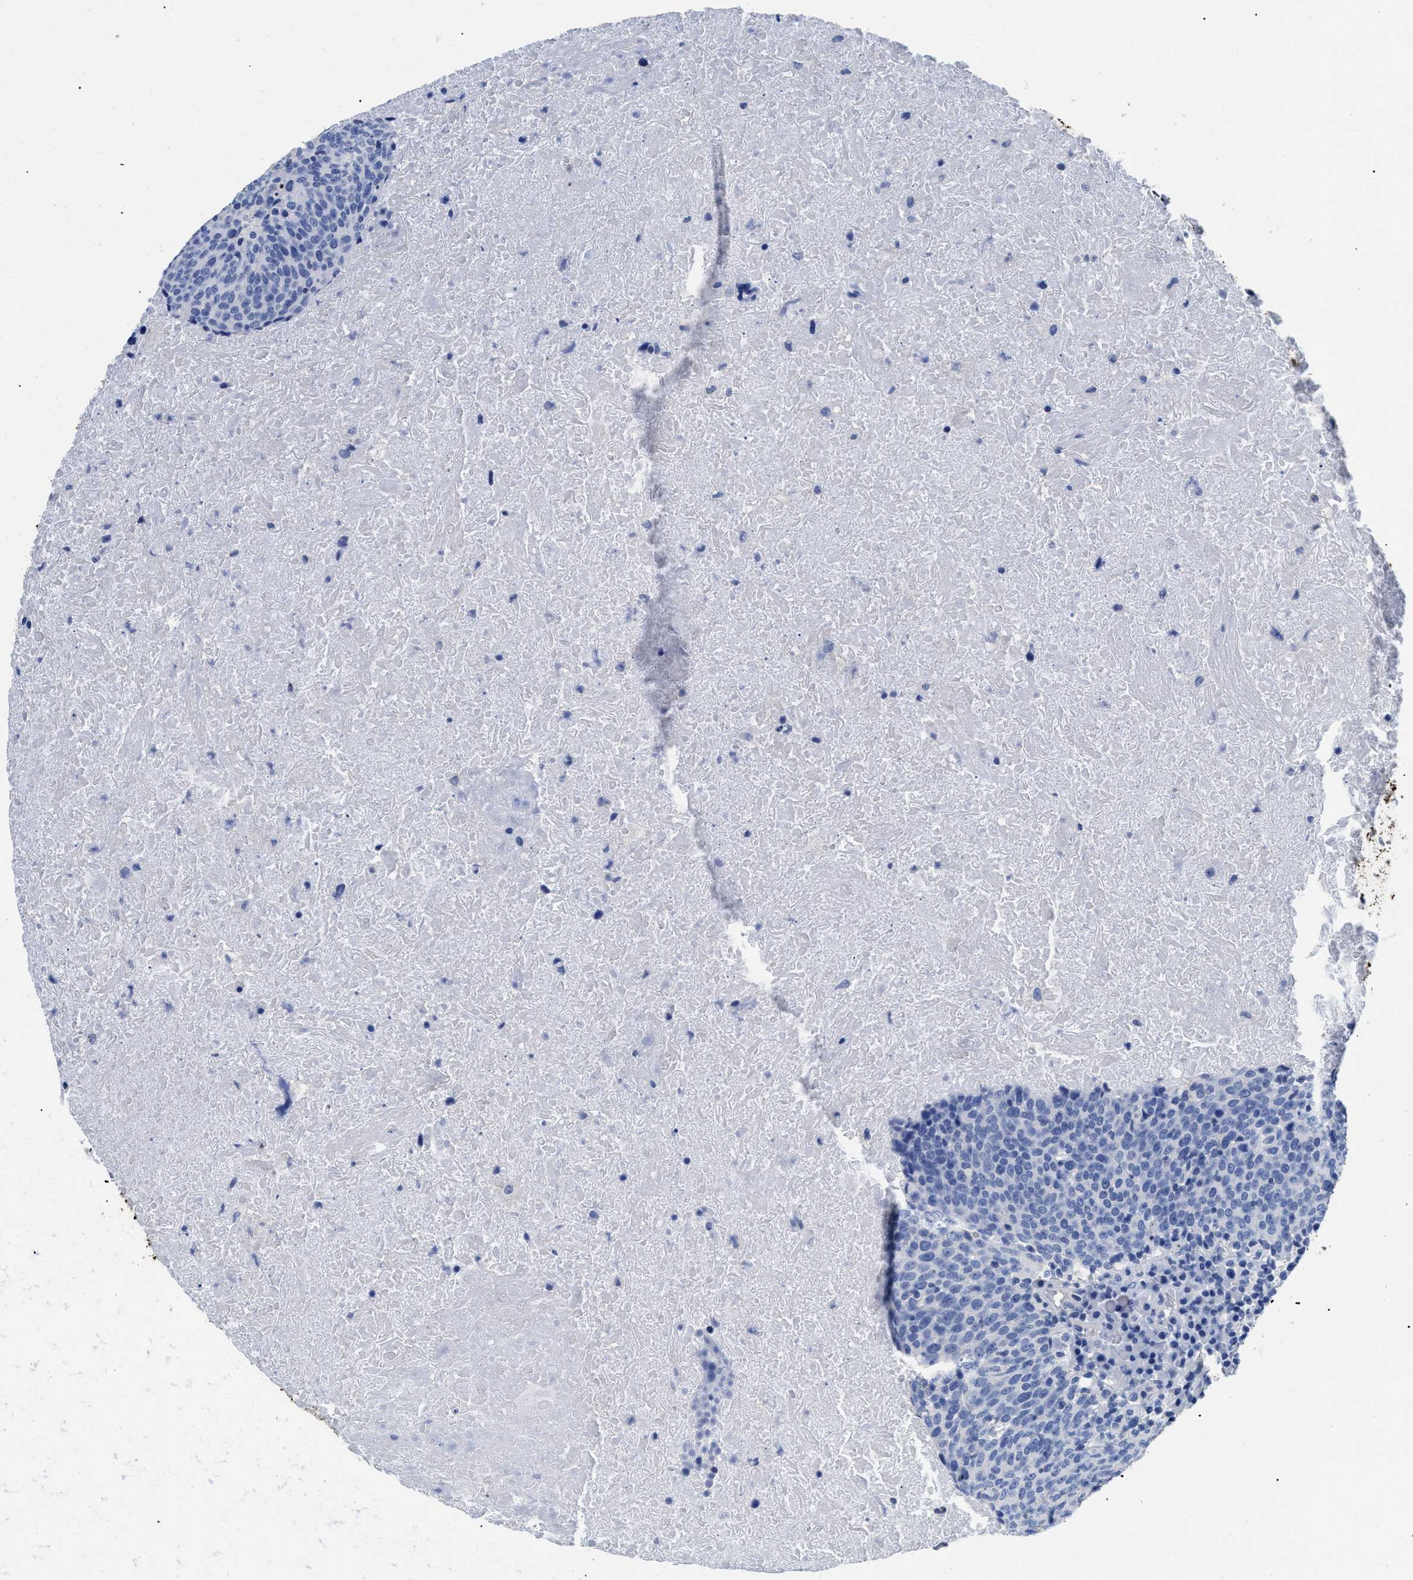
{"staining": {"intensity": "negative", "quantity": "none", "location": "none"}, "tissue": "head and neck cancer", "cell_type": "Tumor cells", "image_type": "cancer", "snomed": [{"axis": "morphology", "description": "Squamous cell carcinoma, NOS"}, {"axis": "morphology", "description": "Squamous cell carcinoma, metastatic, NOS"}, {"axis": "topography", "description": "Lymph node"}, {"axis": "topography", "description": "Head-Neck"}], "caption": "This micrograph is of head and neck cancer (squamous cell carcinoma) stained with immunohistochemistry (IHC) to label a protein in brown with the nuclei are counter-stained blue. There is no staining in tumor cells.", "gene": "DLC1", "patient": {"sex": "male", "age": 62}}